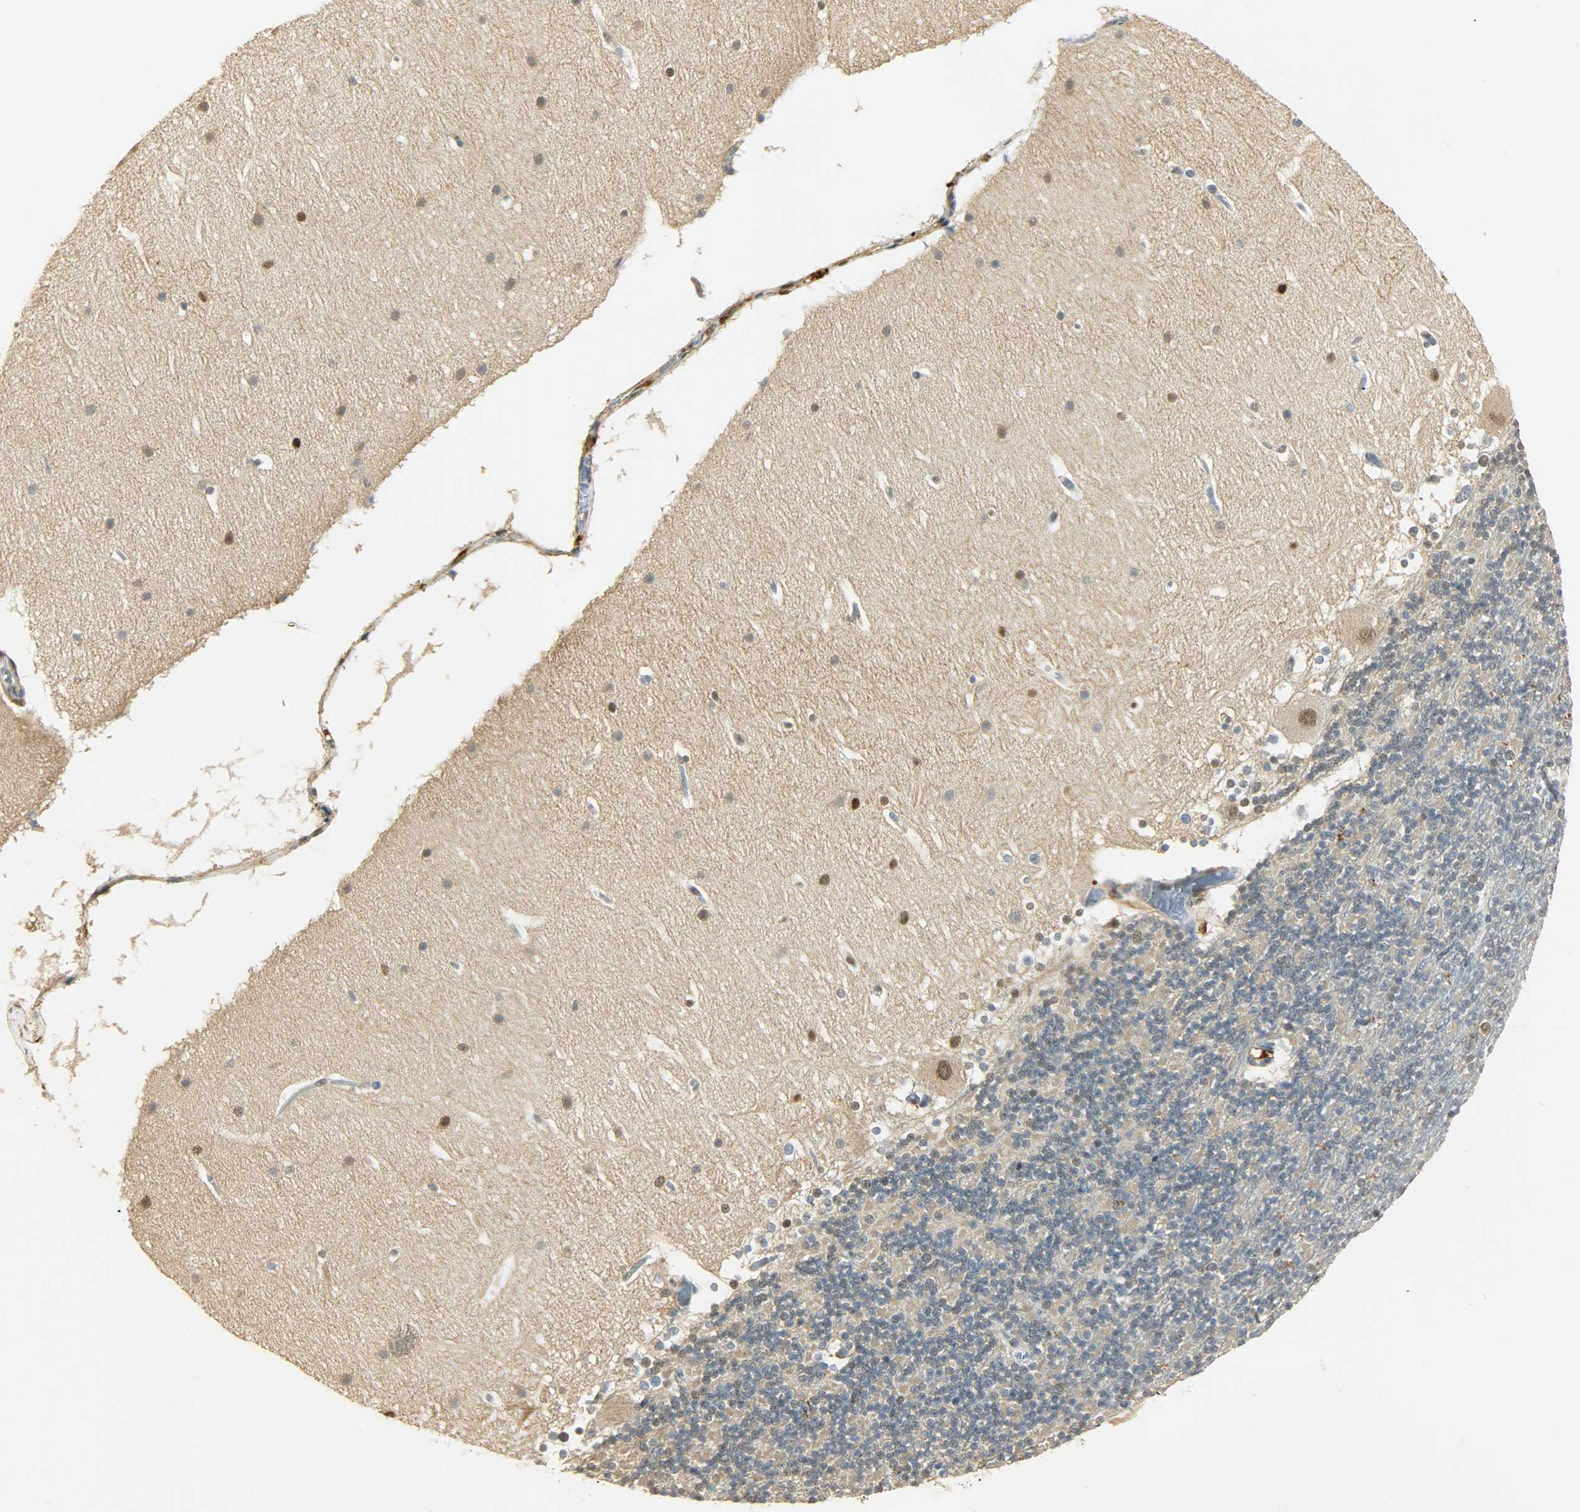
{"staining": {"intensity": "negative", "quantity": "none", "location": "none"}, "tissue": "cerebellum", "cell_type": "Cells in granular layer", "image_type": "normal", "snomed": [{"axis": "morphology", "description": "Normal tissue, NOS"}, {"axis": "topography", "description": "Cerebellum"}], "caption": "This is a image of immunohistochemistry (IHC) staining of unremarkable cerebellum, which shows no expression in cells in granular layer.", "gene": "NGFR", "patient": {"sex": "female", "age": 19}}